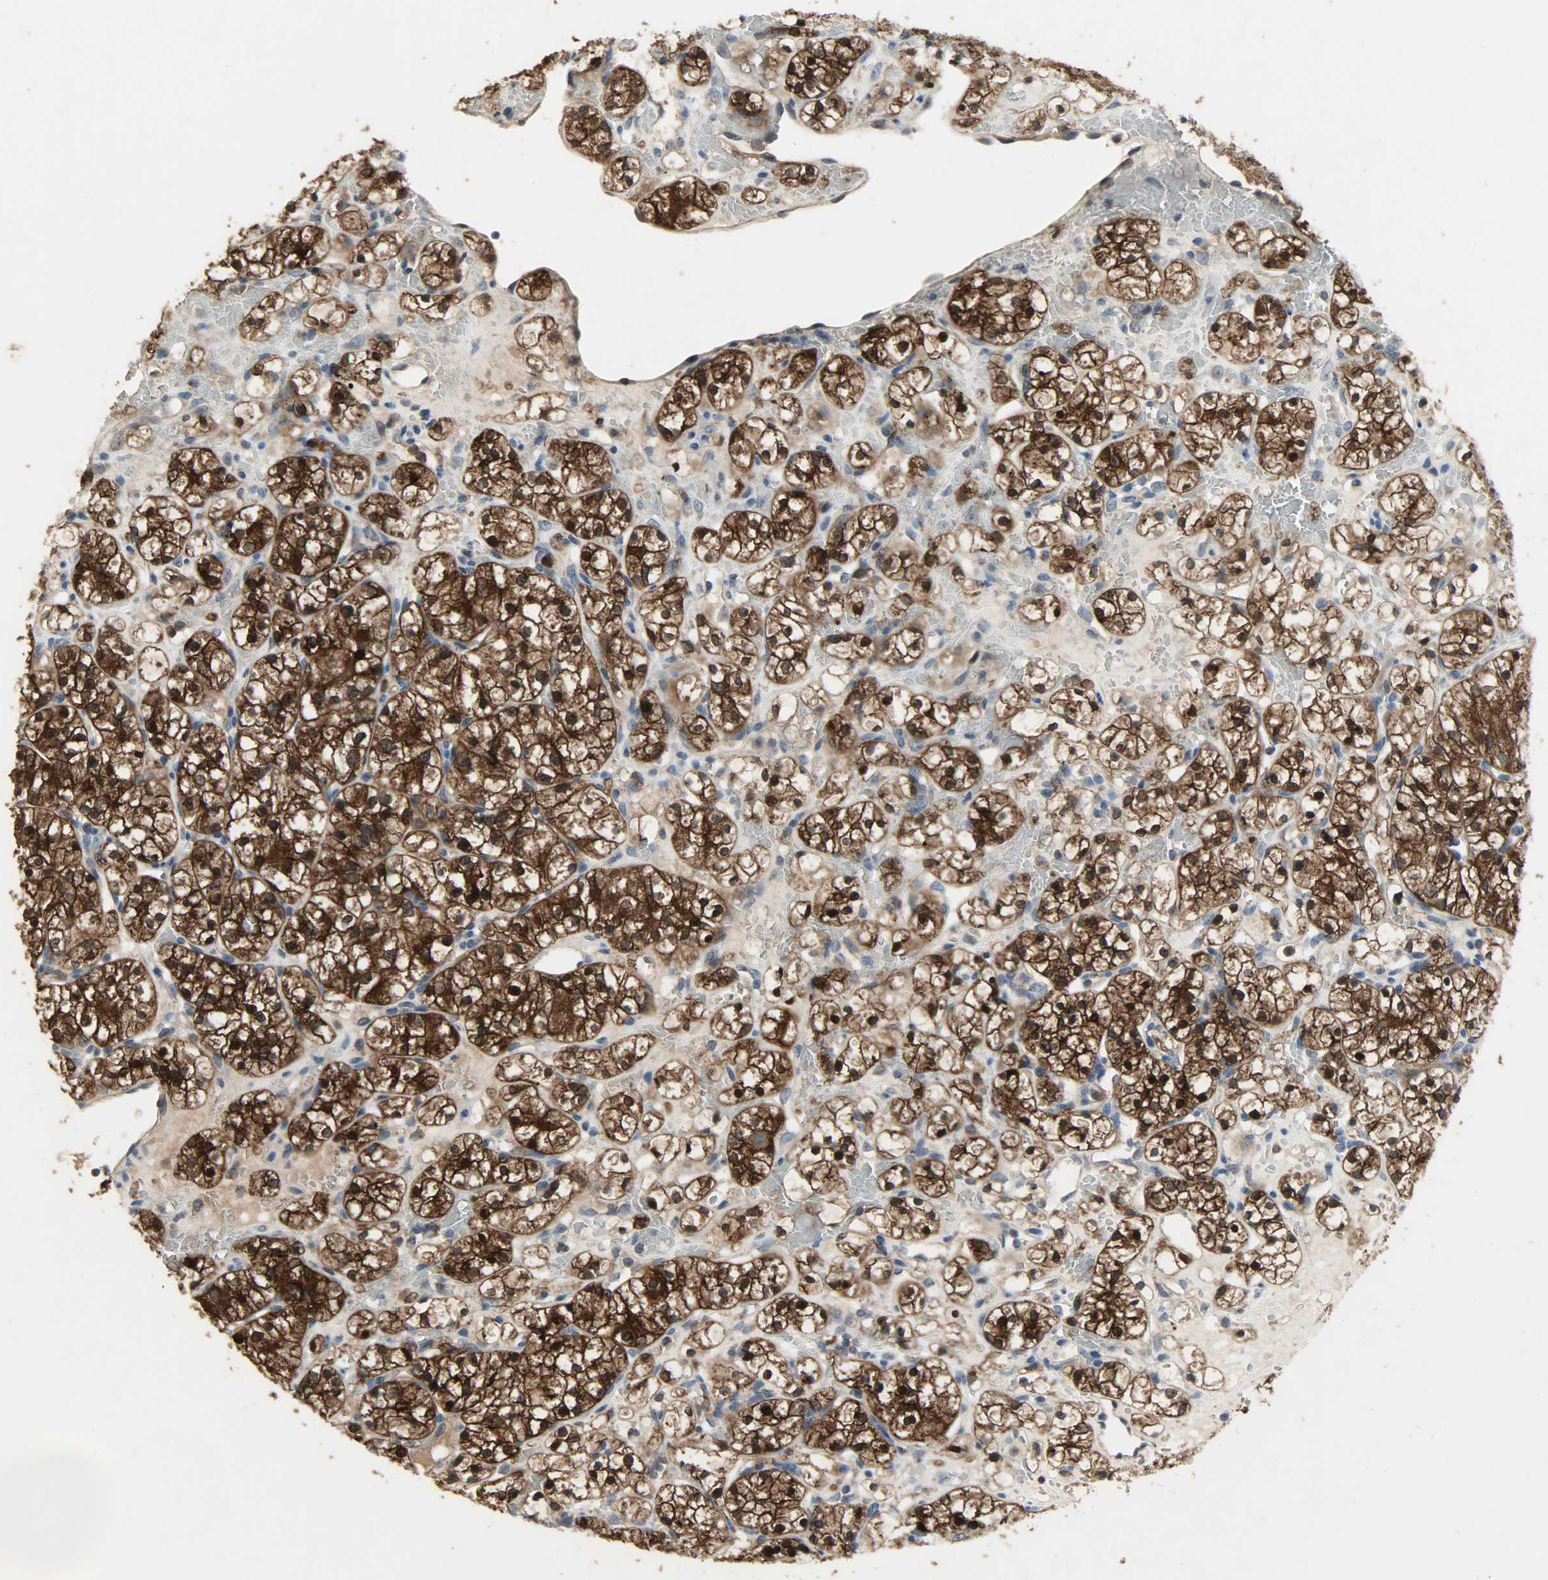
{"staining": {"intensity": "strong", "quantity": ">75%", "location": "cytoplasmic/membranous,nuclear"}, "tissue": "renal cancer", "cell_type": "Tumor cells", "image_type": "cancer", "snomed": [{"axis": "morphology", "description": "Adenocarcinoma, NOS"}, {"axis": "topography", "description": "Kidney"}], "caption": "Immunohistochemical staining of adenocarcinoma (renal) exhibits strong cytoplasmic/membranous and nuclear protein staining in approximately >75% of tumor cells.", "gene": "AMT", "patient": {"sex": "female", "age": 60}}